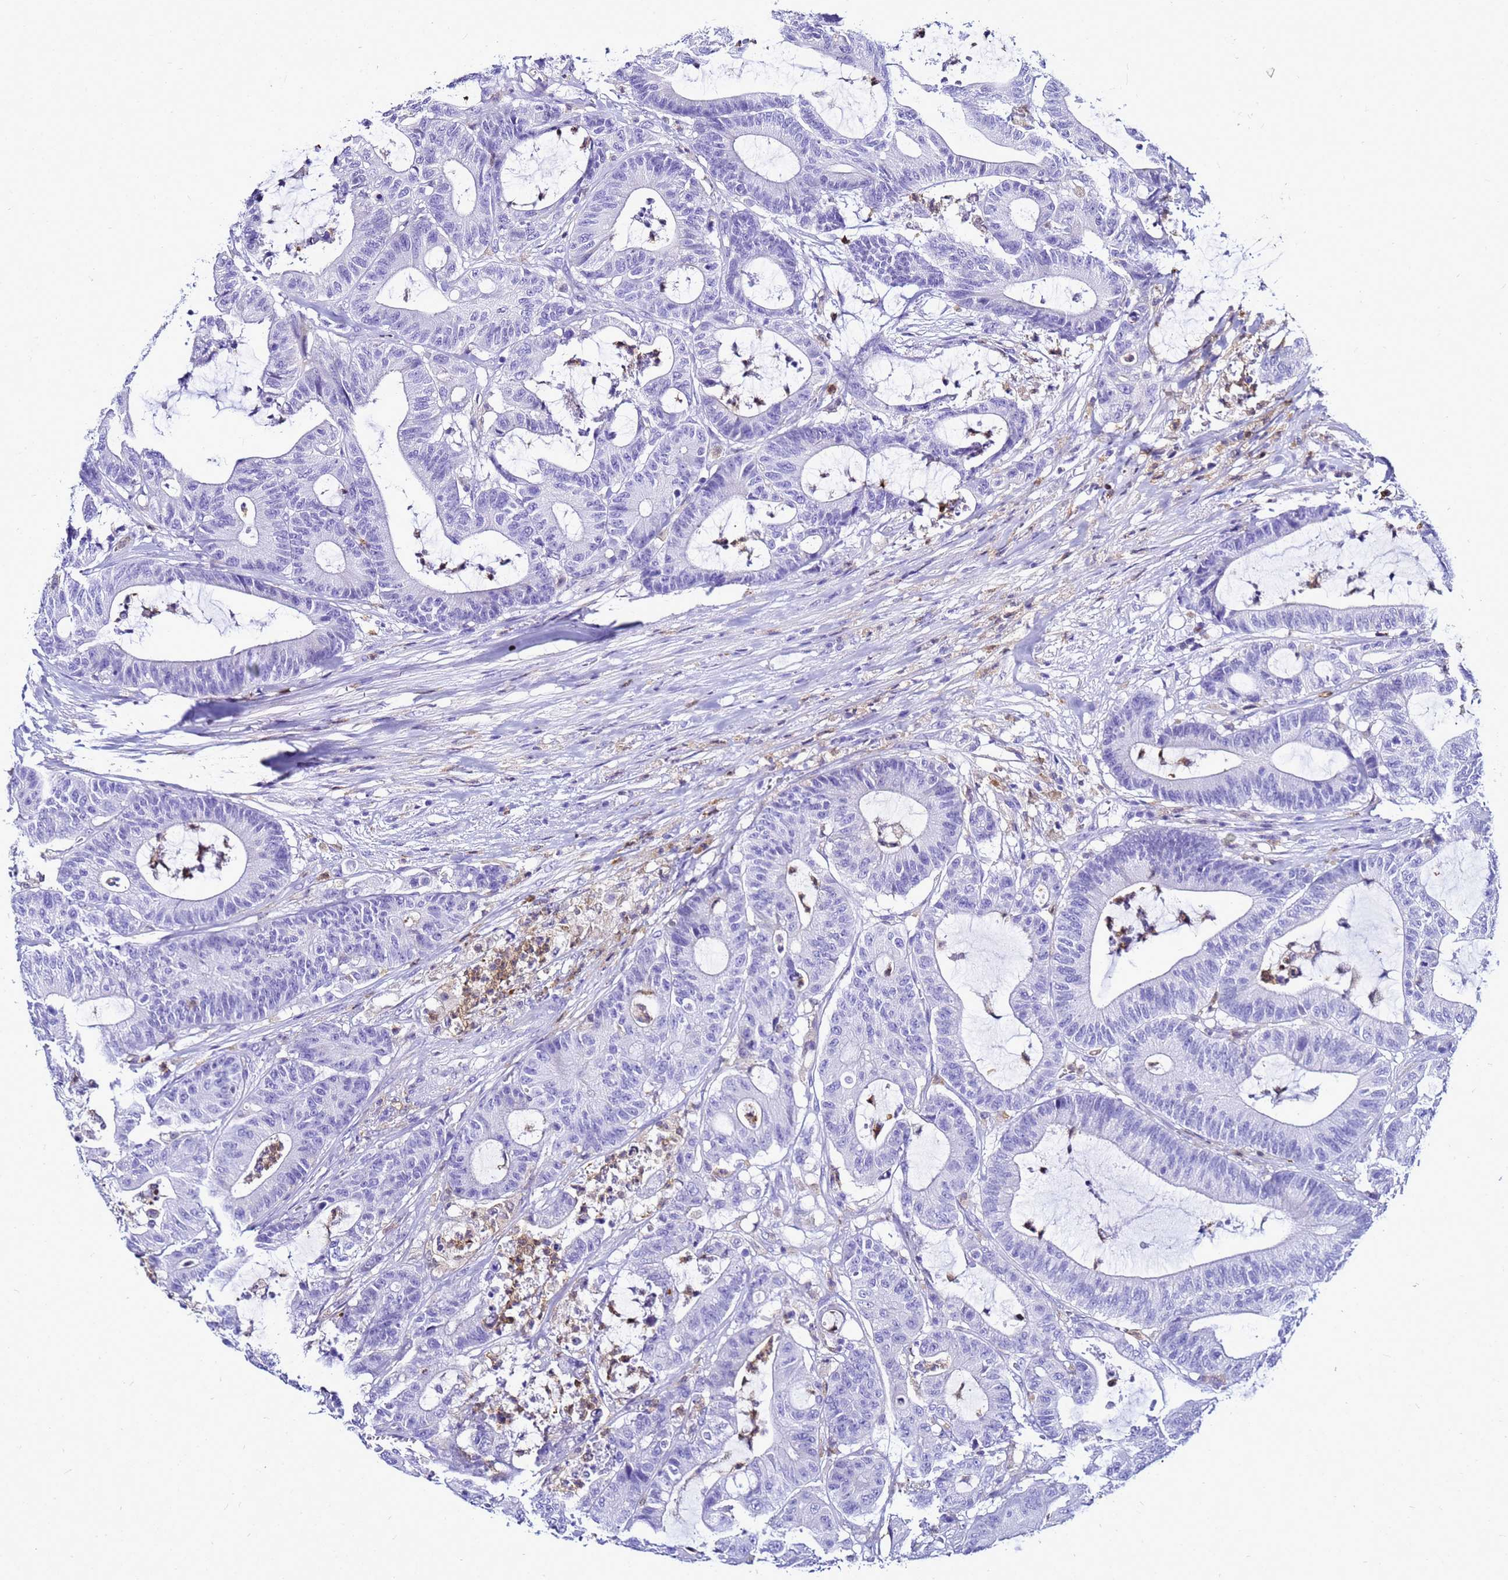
{"staining": {"intensity": "negative", "quantity": "none", "location": "none"}, "tissue": "colorectal cancer", "cell_type": "Tumor cells", "image_type": "cancer", "snomed": [{"axis": "morphology", "description": "Adenocarcinoma, NOS"}, {"axis": "topography", "description": "Colon"}], "caption": "DAB immunohistochemical staining of human colorectal adenocarcinoma reveals no significant staining in tumor cells.", "gene": "CSTA", "patient": {"sex": "female", "age": 84}}